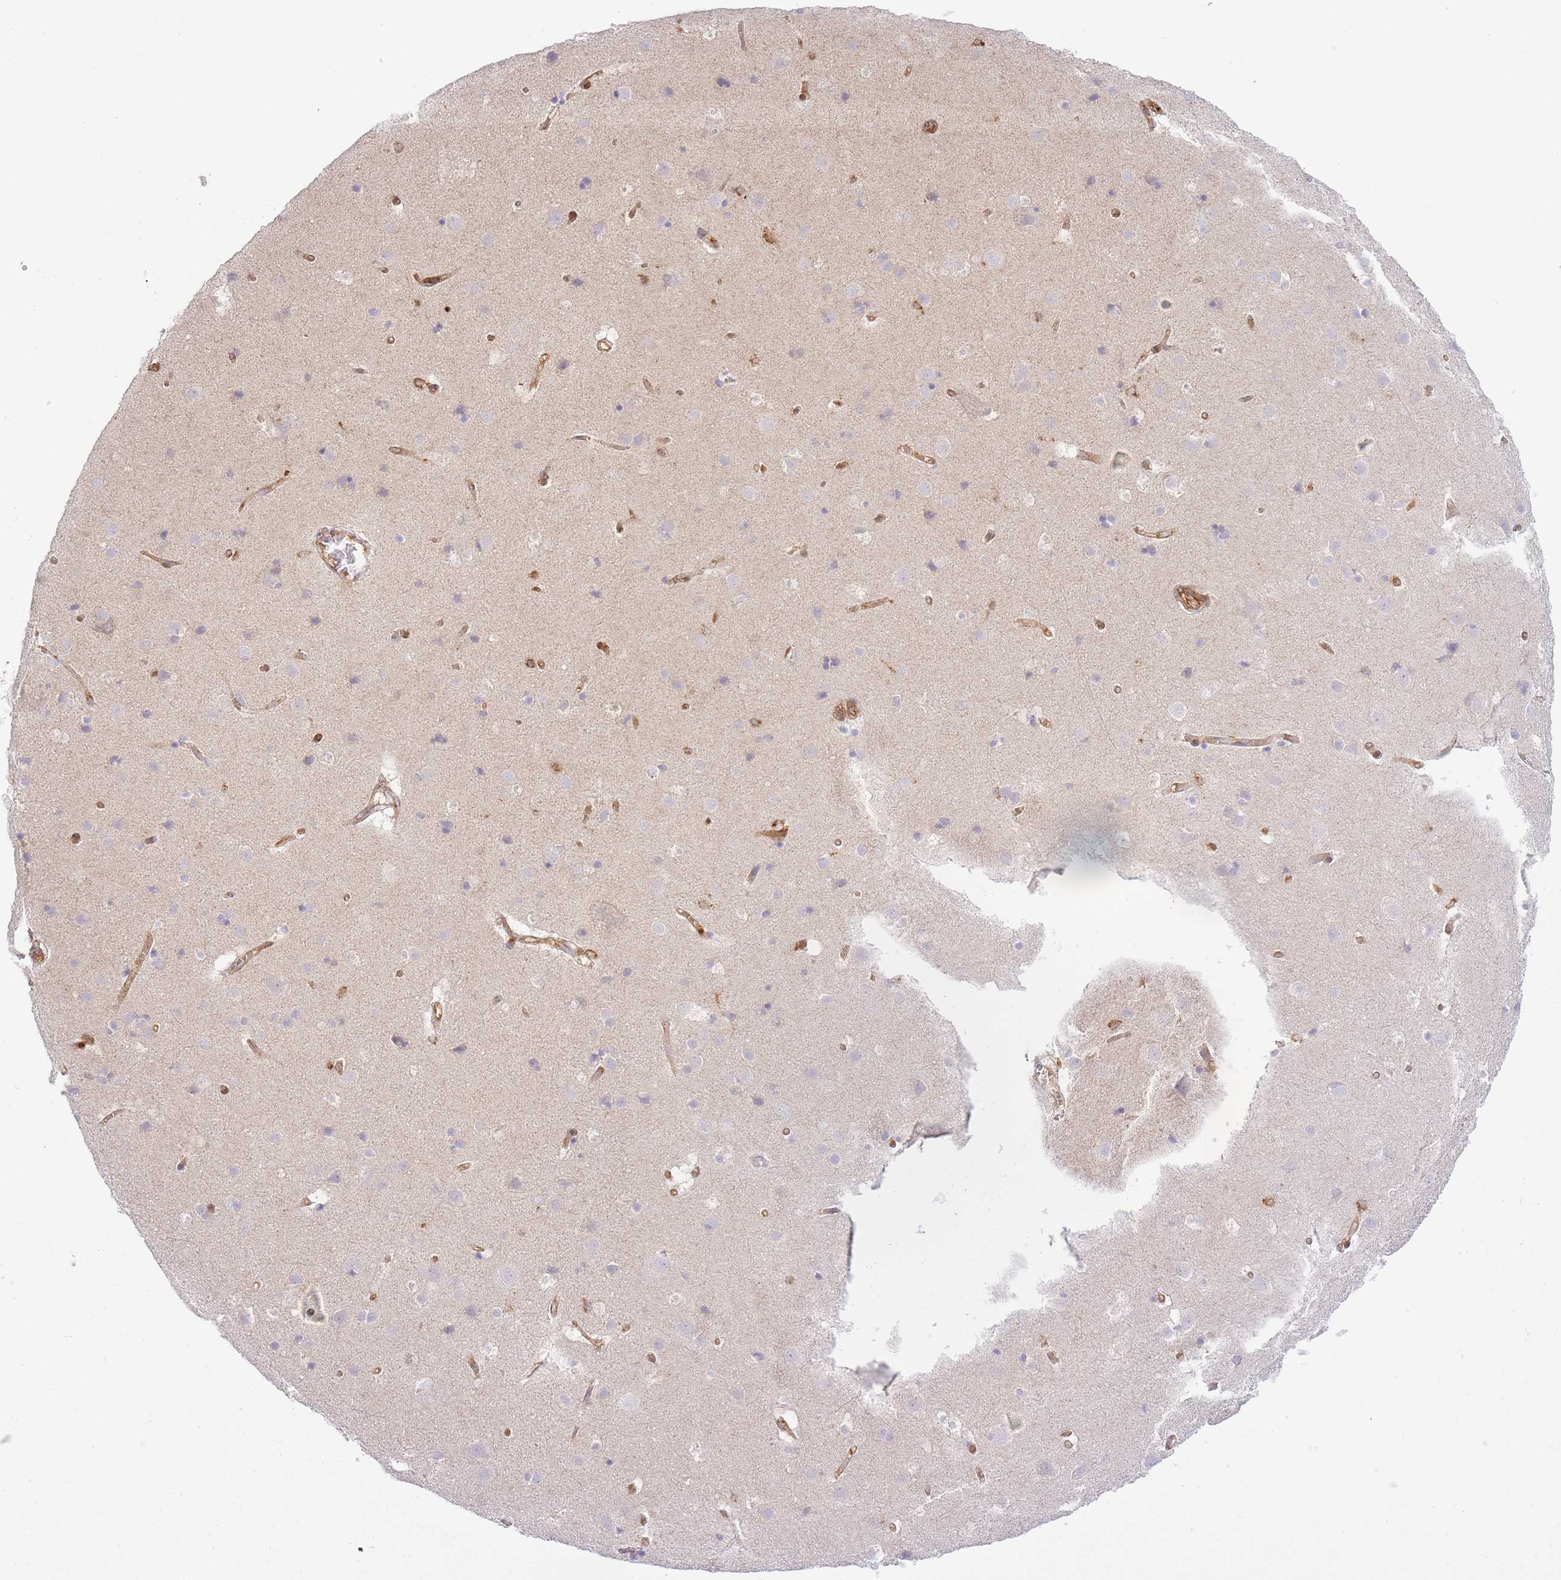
{"staining": {"intensity": "moderate", "quantity": ">75%", "location": "cytoplasmic/membranous"}, "tissue": "cerebral cortex", "cell_type": "Endothelial cells", "image_type": "normal", "snomed": [{"axis": "morphology", "description": "Normal tissue, NOS"}, {"axis": "topography", "description": "Cerebral cortex"}], "caption": "This is a histology image of immunohistochemistry (IHC) staining of unremarkable cerebral cortex, which shows moderate positivity in the cytoplasmic/membranous of endothelial cells.", "gene": "MSN", "patient": {"sex": "male", "age": 54}}